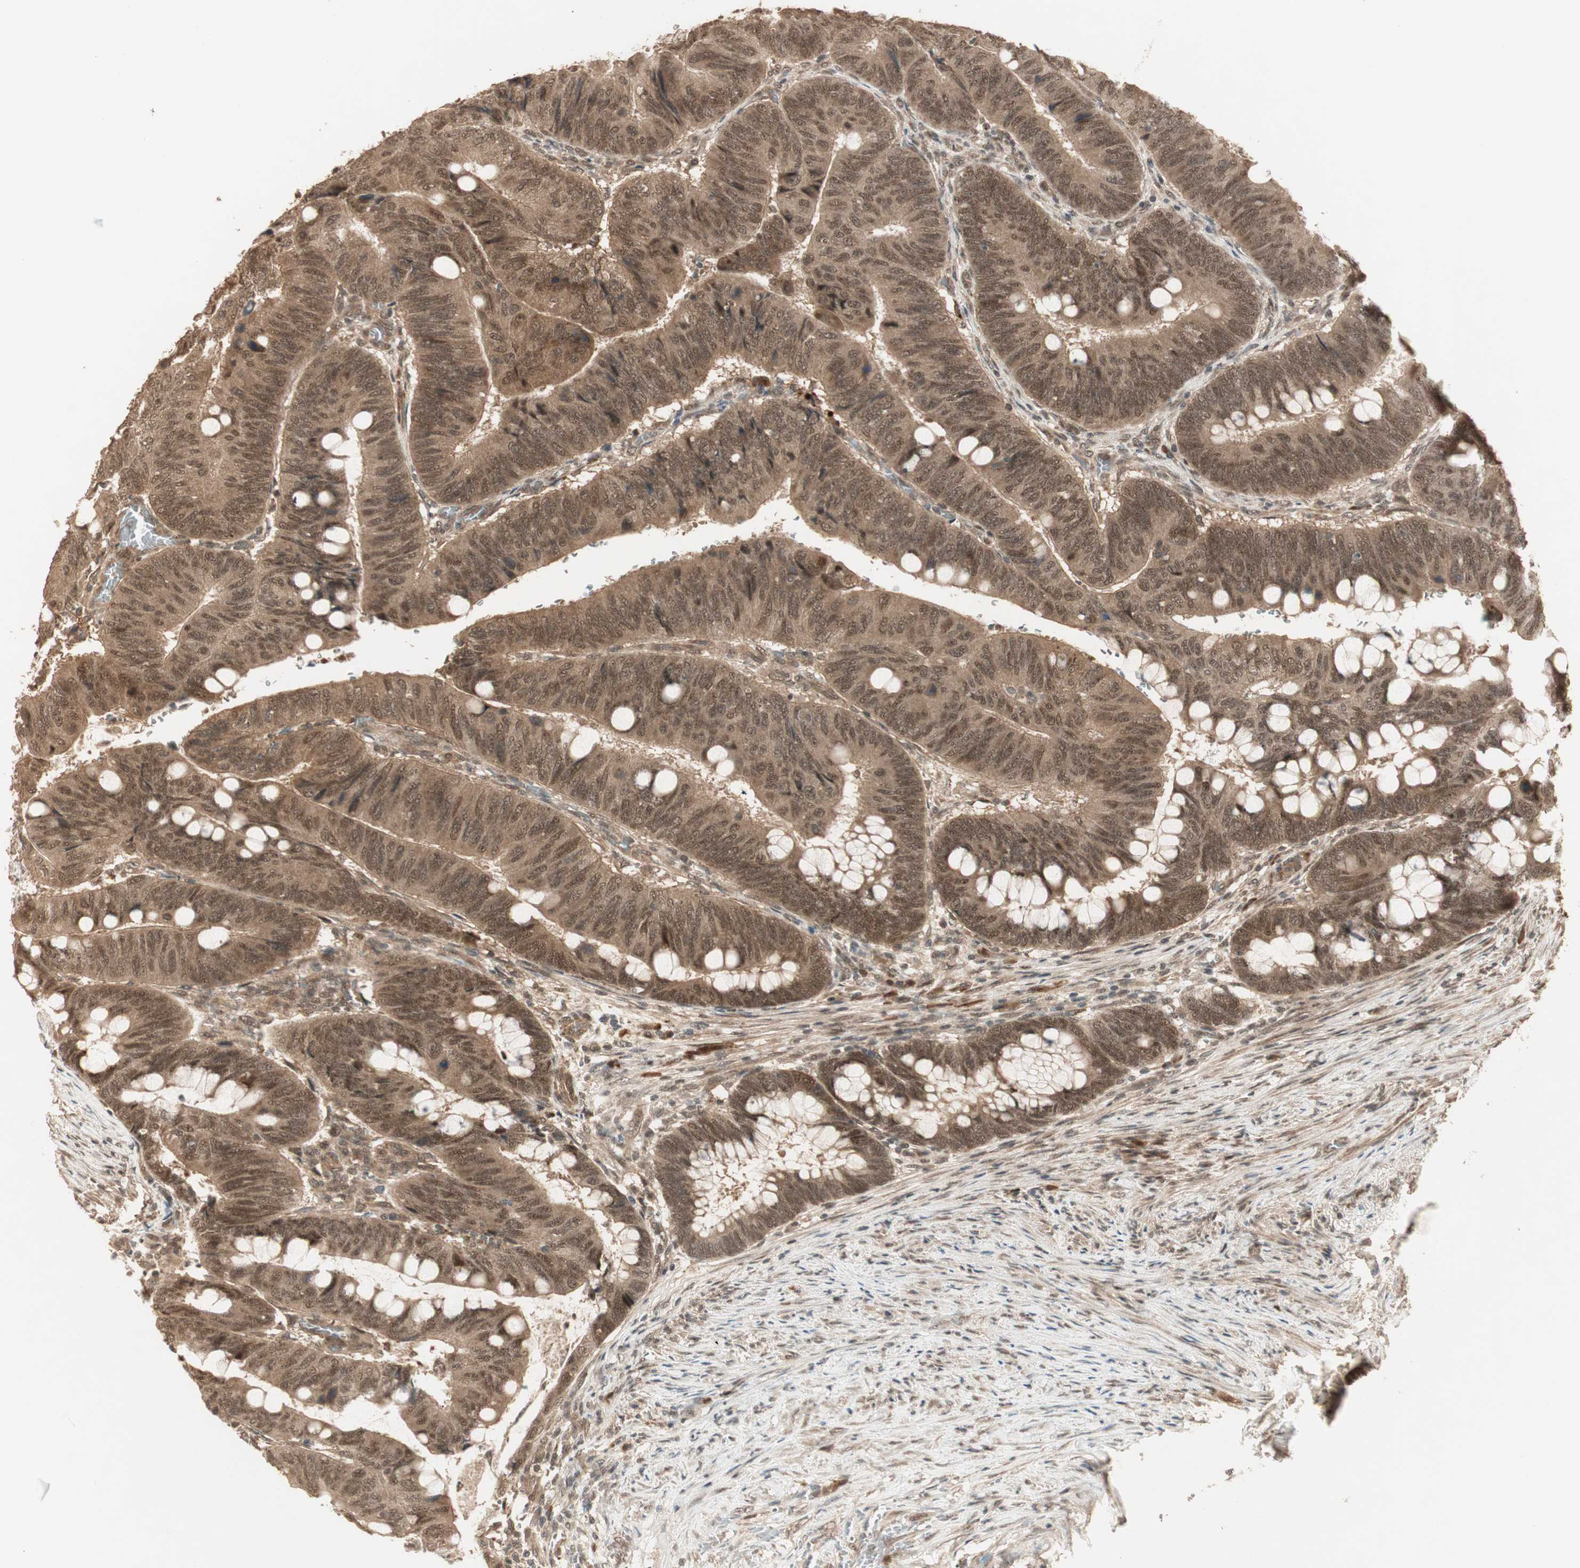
{"staining": {"intensity": "strong", "quantity": ">75%", "location": "cytoplasmic/membranous,nuclear"}, "tissue": "colorectal cancer", "cell_type": "Tumor cells", "image_type": "cancer", "snomed": [{"axis": "morphology", "description": "Normal tissue, NOS"}, {"axis": "morphology", "description": "Adenocarcinoma, NOS"}, {"axis": "topography", "description": "Rectum"}, {"axis": "topography", "description": "Peripheral nerve tissue"}], "caption": "High-magnification brightfield microscopy of colorectal cancer (adenocarcinoma) stained with DAB (brown) and counterstained with hematoxylin (blue). tumor cells exhibit strong cytoplasmic/membranous and nuclear staining is appreciated in about>75% of cells.", "gene": "ZSCAN31", "patient": {"sex": "male", "age": 92}}